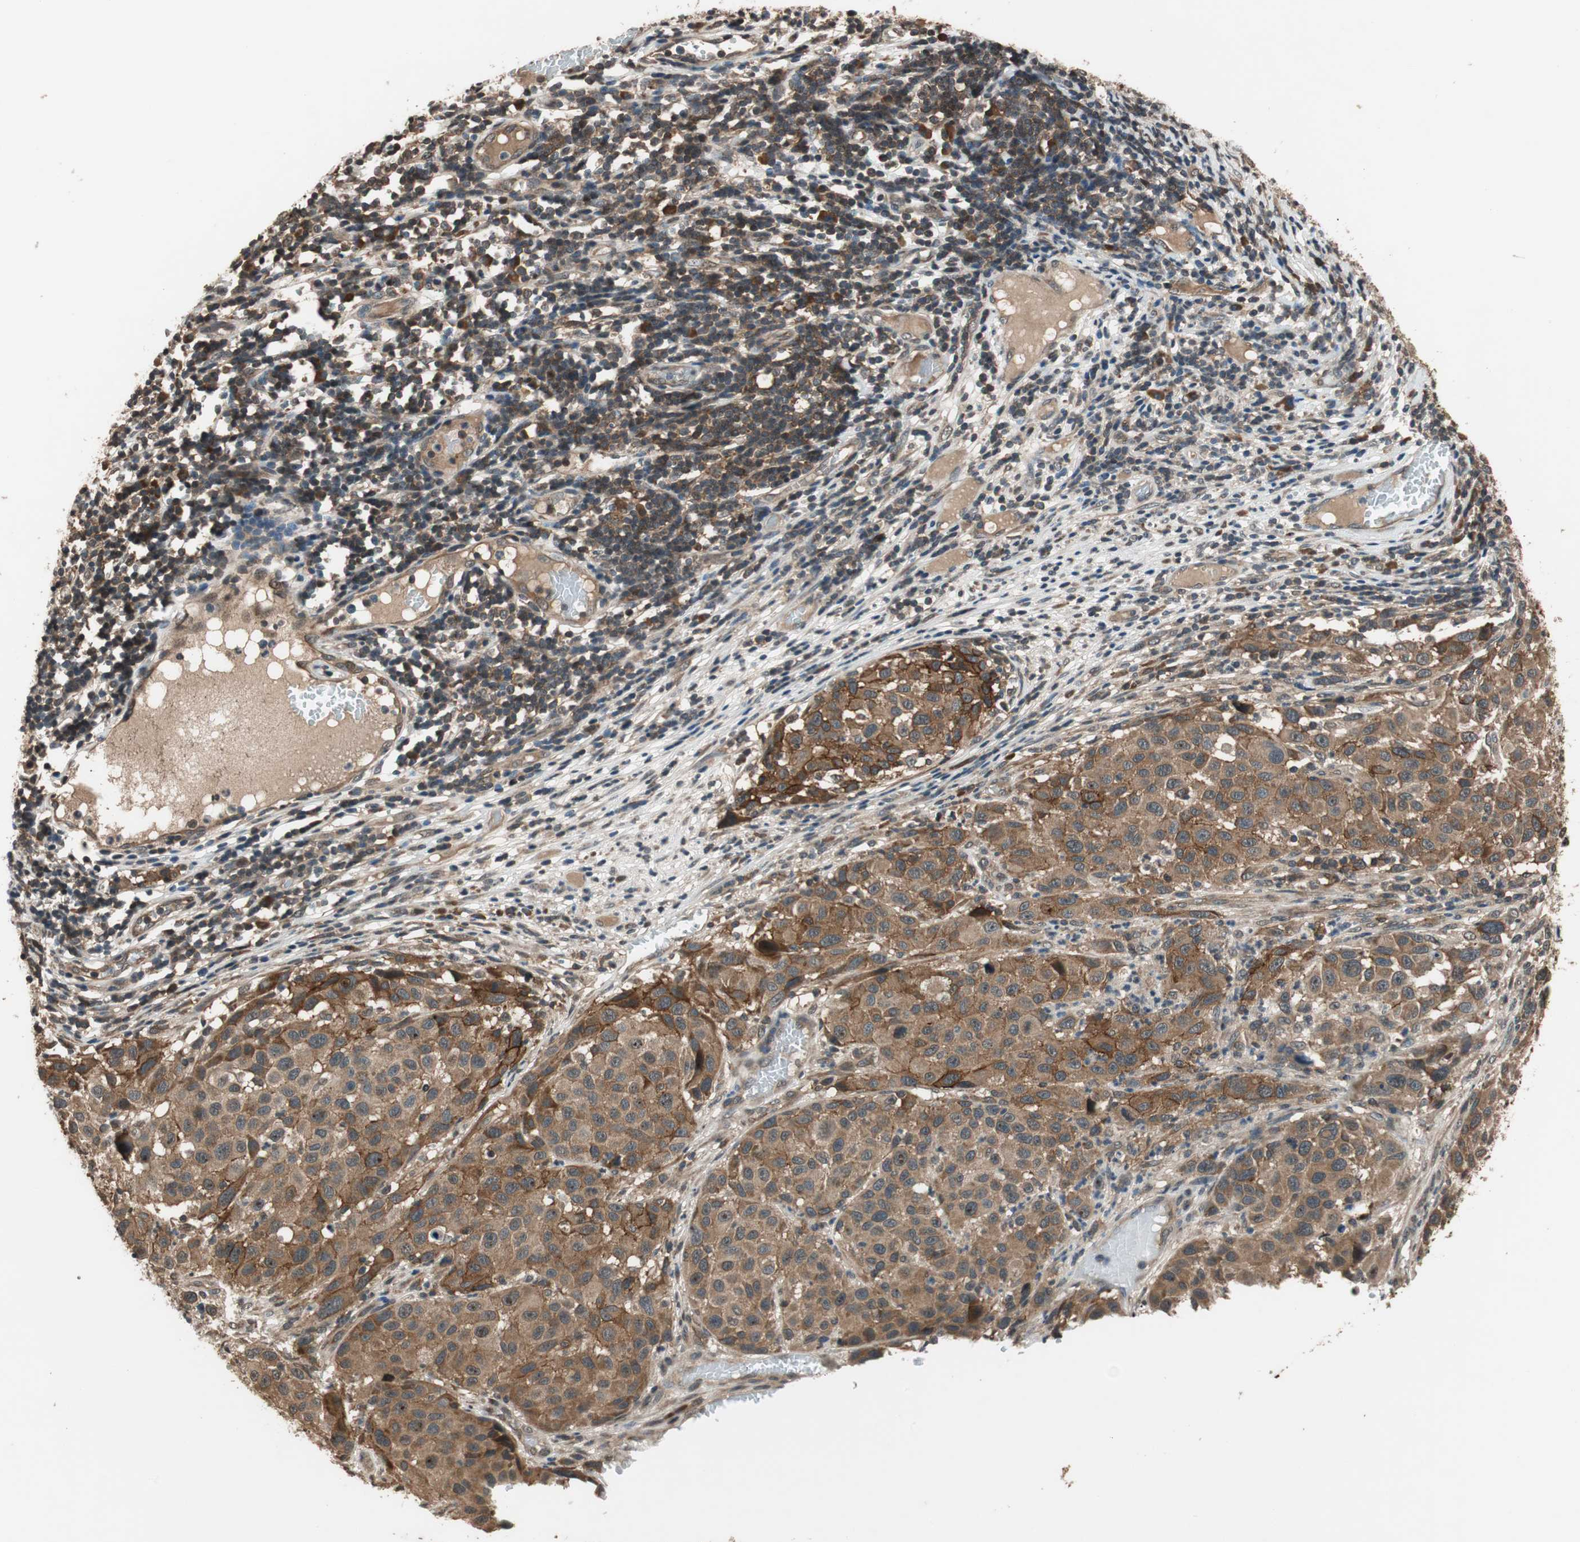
{"staining": {"intensity": "moderate", "quantity": ">75%", "location": "cytoplasmic/membranous"}, "tissue": "melanoma", "cell_type": "Tumor cells", "image_type": "cancer", "snomed": [{"axis": "morphology", "description": "Malignant melanoma, Metastatic site"}, {"axis": "topography", "description": "Lymph node"}], "caption": "This is an image of immunohistochemistry staining of melanoma, which shows moderate staining in the cytoplasmic/membranous of tumor cells.", "gene": "TMEM230", "patient": {"sex": "male", "age": 61}}